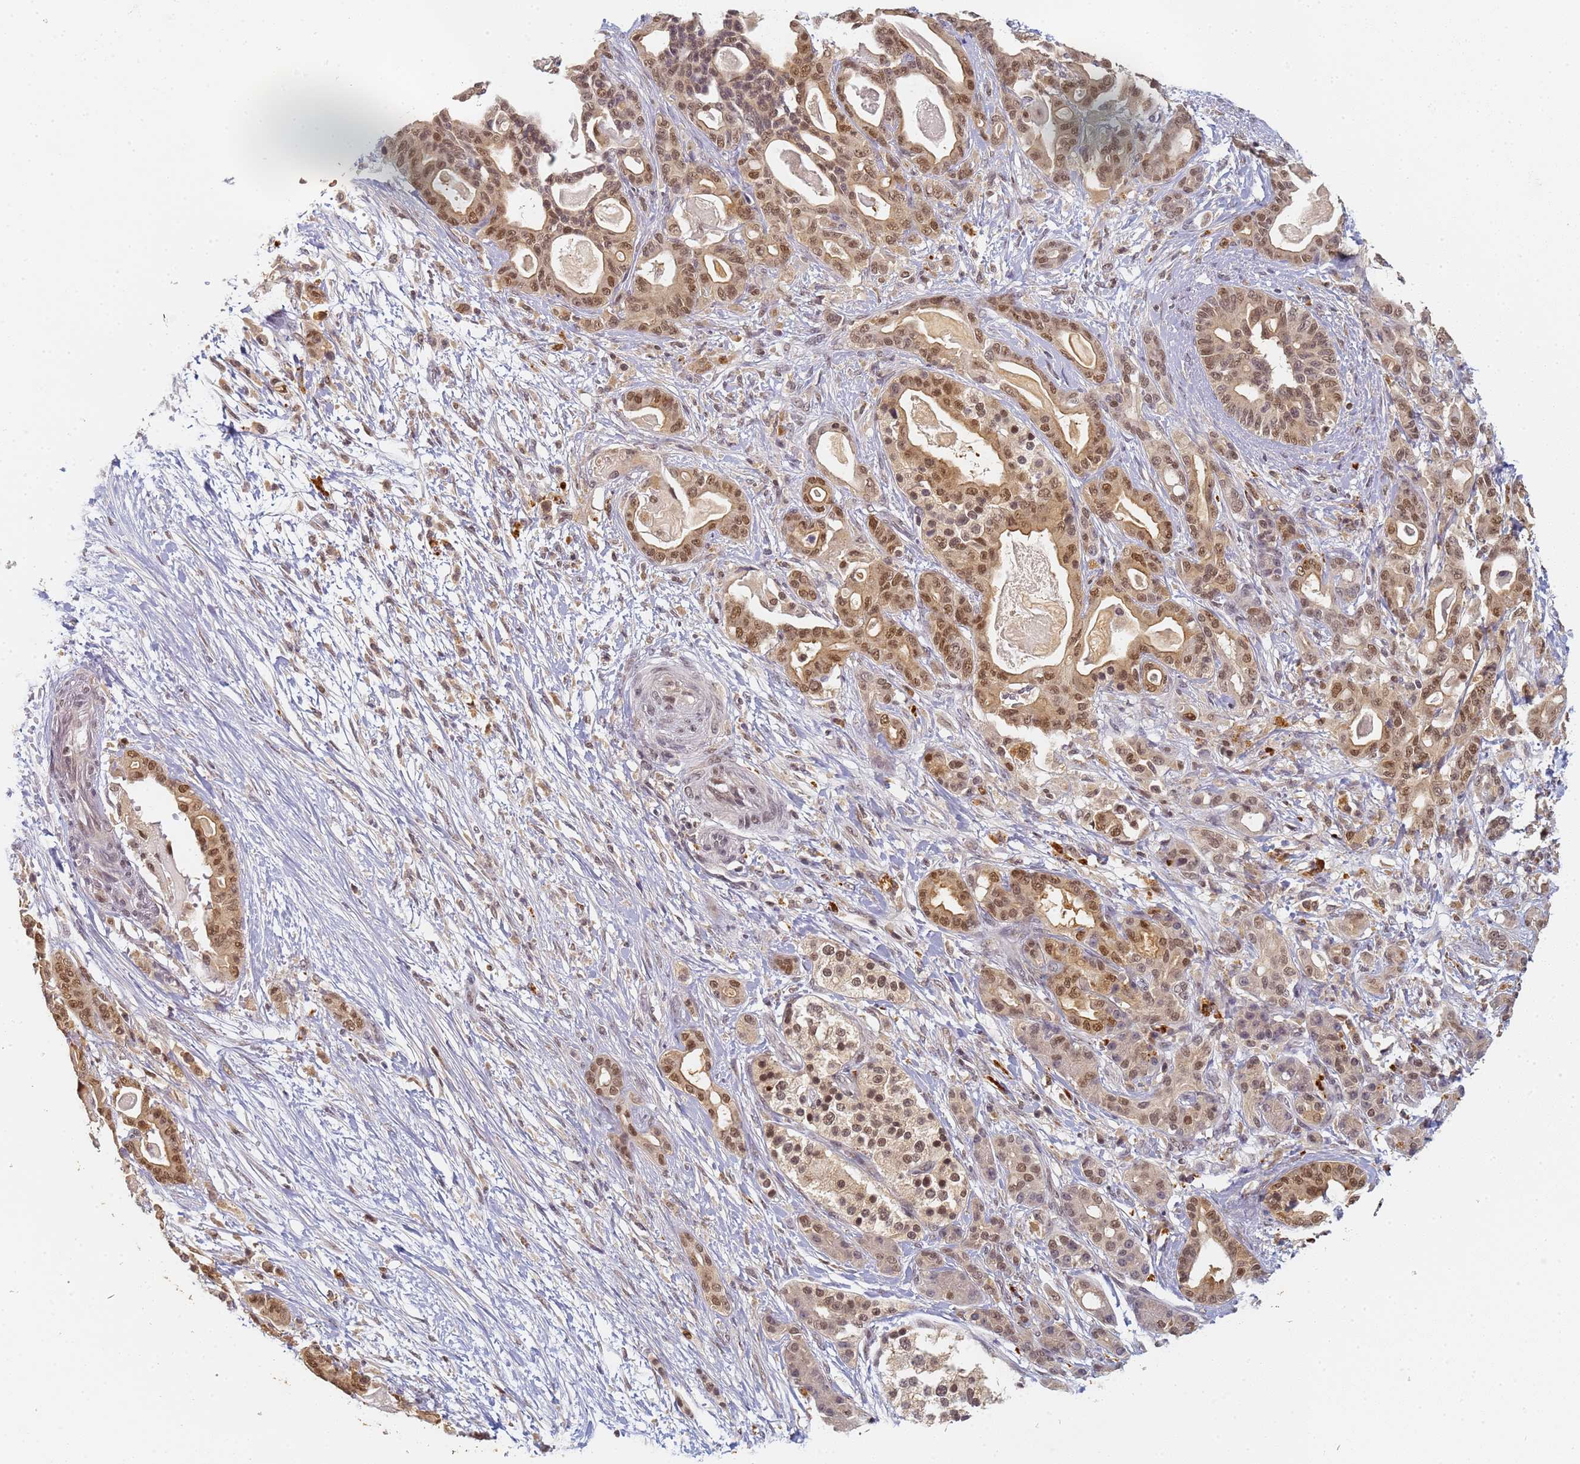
{"staining": {"intensity": "moderate", "quantity": ">75%", "location": "cytoplasmic/membranous,nuclear"}, "tissue": "pancreatic cancer", "cell_type": "Tumor cells", "image_type": "cancer", "snomed": [{"axis": "morphology", "description": "Adenocarcinoma, NOS"}, {"axis": "topography", "description": "Pancreas"}], "caption": "Immunohistochemistry (IHC) of adenocarcinoma (pancreatic) displays medium levels of moderate cytoplasmic/membranous and nuclear expression in approximately >75% of tumor cells.", "gene": "HMCES", "patient": {"sex": "male", "age": 63}}